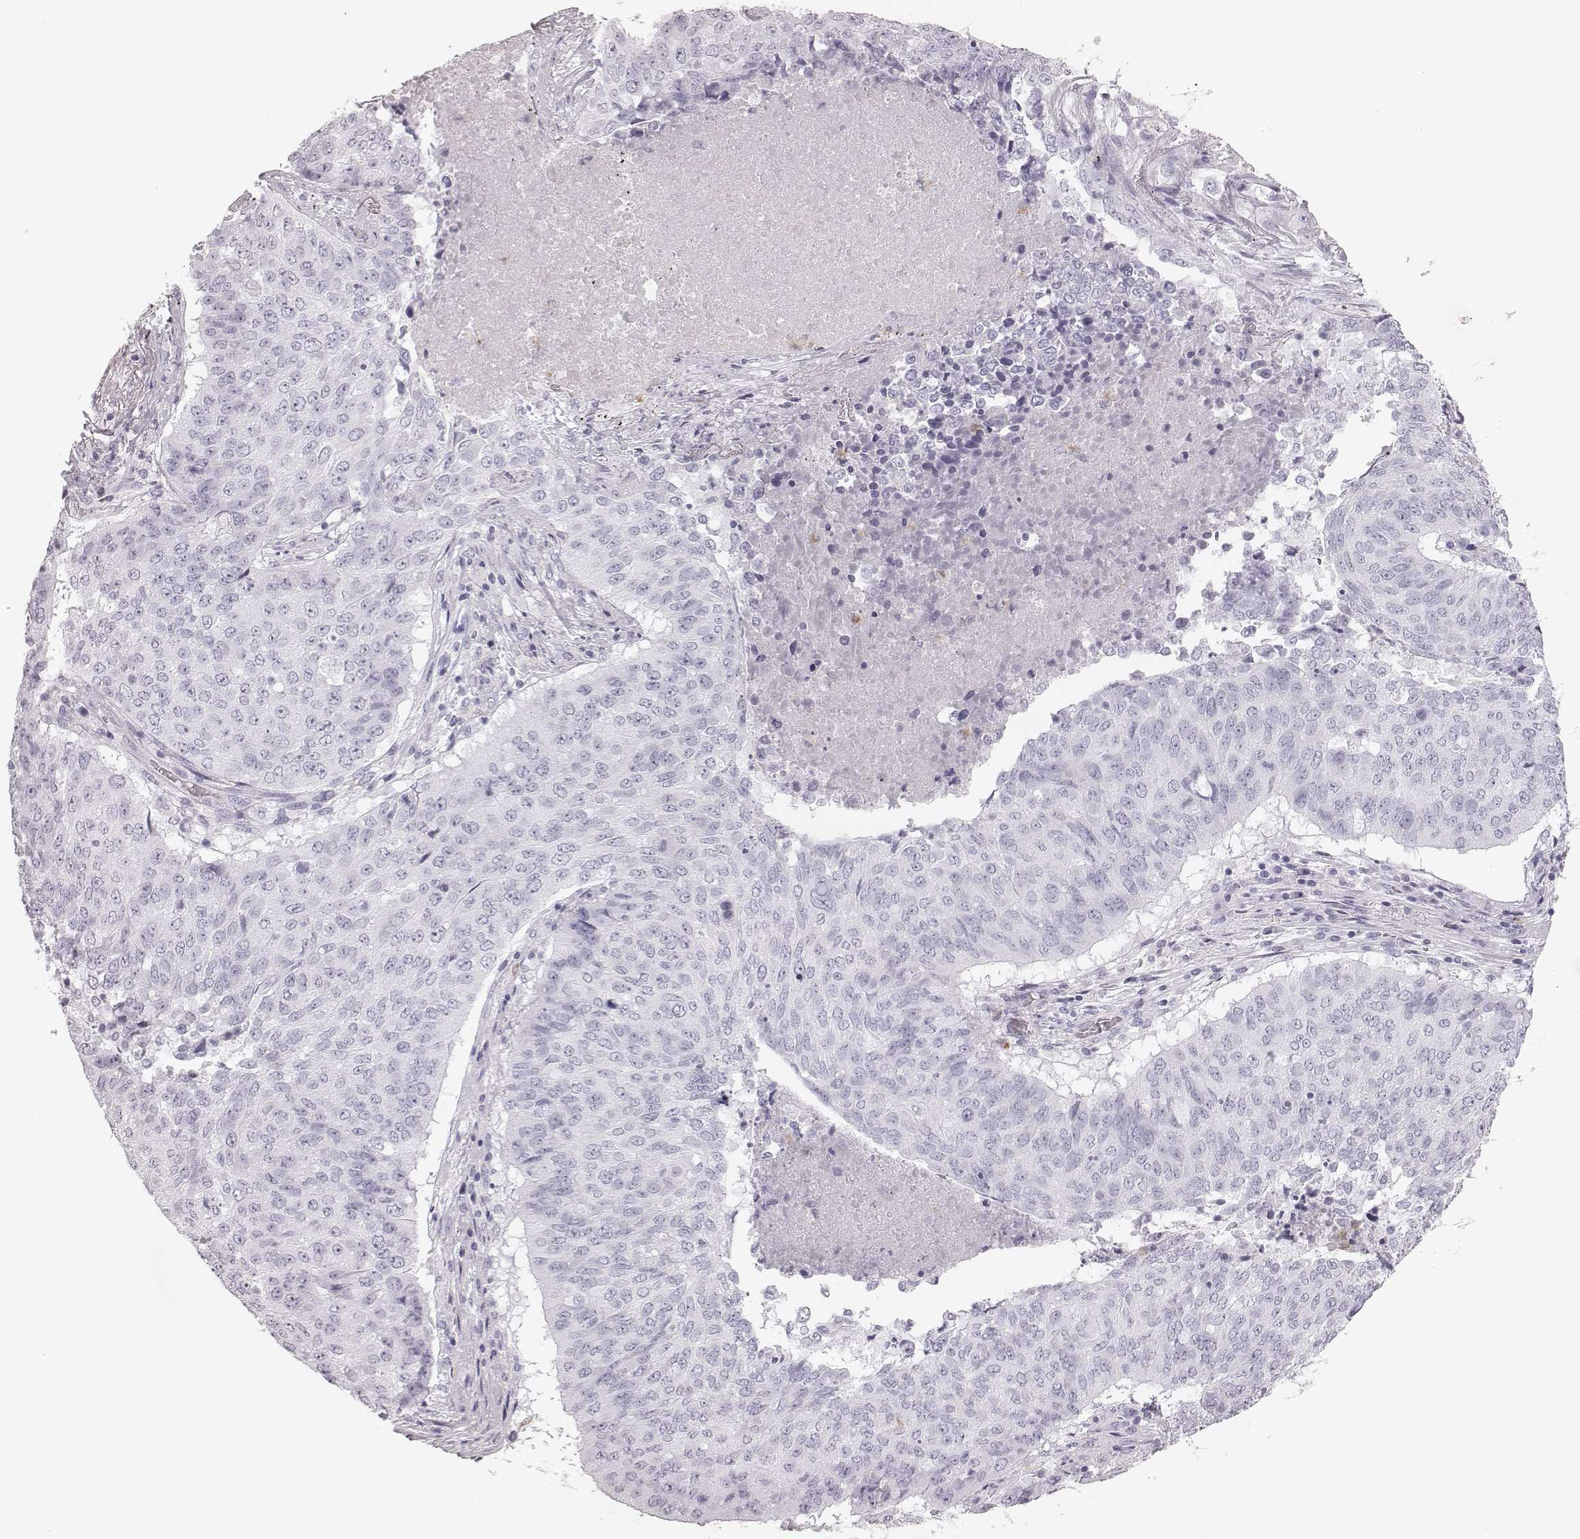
{"staining": {"intensity": "negative", "quantity": "none", "location": "none"}, "tissue": "lung cancer", "cell_type": "Tumor cells", "image_type": "cancer", "snomed": [{"axis": "morphology", "description": "Normal tissue, NOS"}, {"axis": "morphology", "description": "Squamous cell carcinoma, NOS"}, {"axis": "topography", "description": "Bronchus"}, {"axis": "topography", "description": "Lung"}], "caption": "An immunohistochemistry histopathology image of lung cancer is shown. There is no staining in tumor cells of lung cancer.", "gene": "ELANE", "patient": {"sex": "male", "age": 64}}